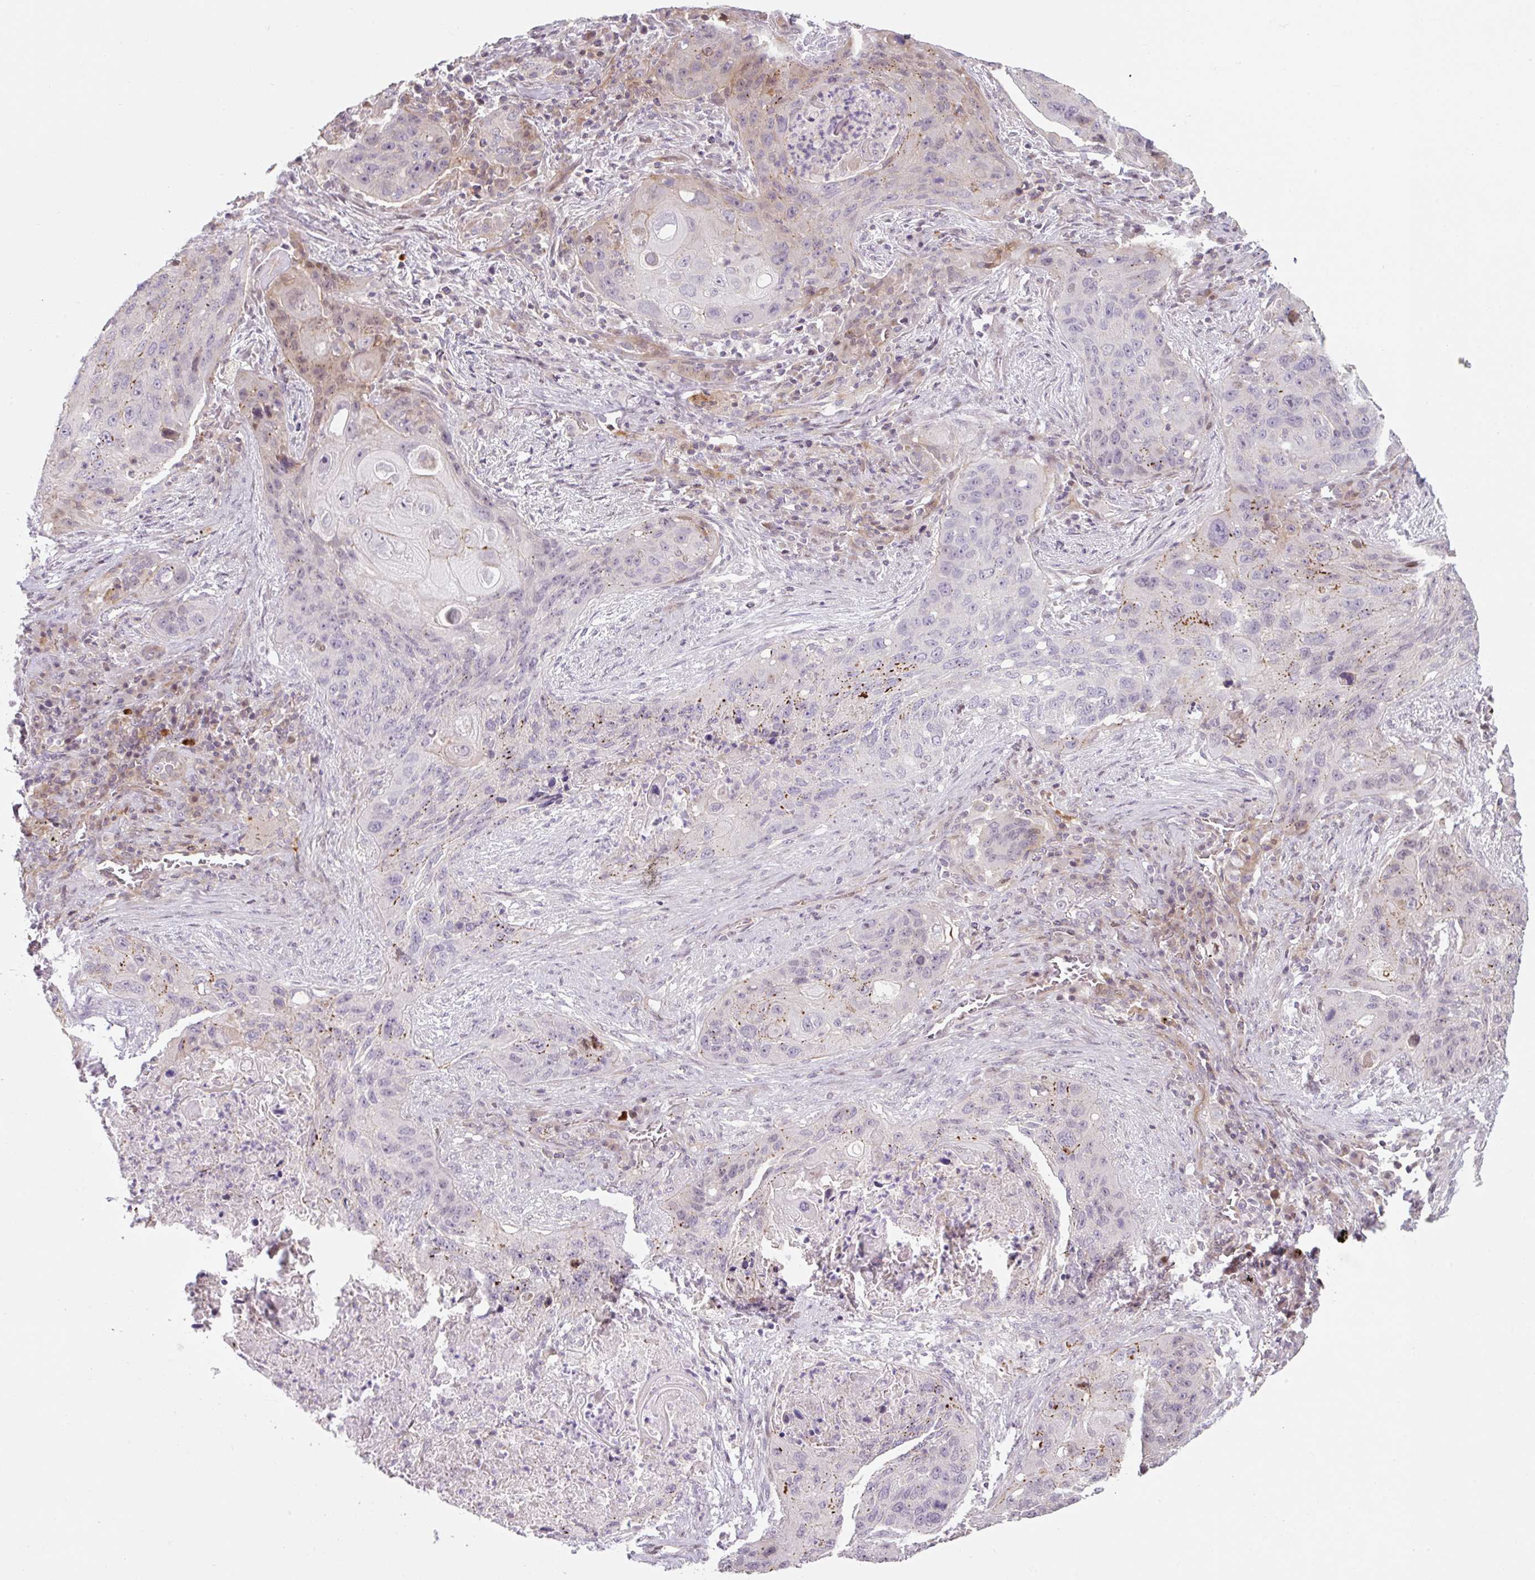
{"staining": {"intensity": "moderate", "quantity": "<25%", "location": "cytoplasmic/membranous"}, "tissue": "lung cancer", "cell_type": "Tumor cells", "image_type": "cancer", "snomed": [{"axis": "morphology", "description": "Squamous cell carcinoma, NOS"}, {"axis": "topography", "description": "Lung"}], "caption": "Immunohistochemical staining of human squamous cell carcinoma (lung) demonstrates low levels of moderate cytoplasmic/membranous expression in approximately <25% of tumor cells.", "gene": "ZNF552", "patient": {"sex": "female", "age": 63}}